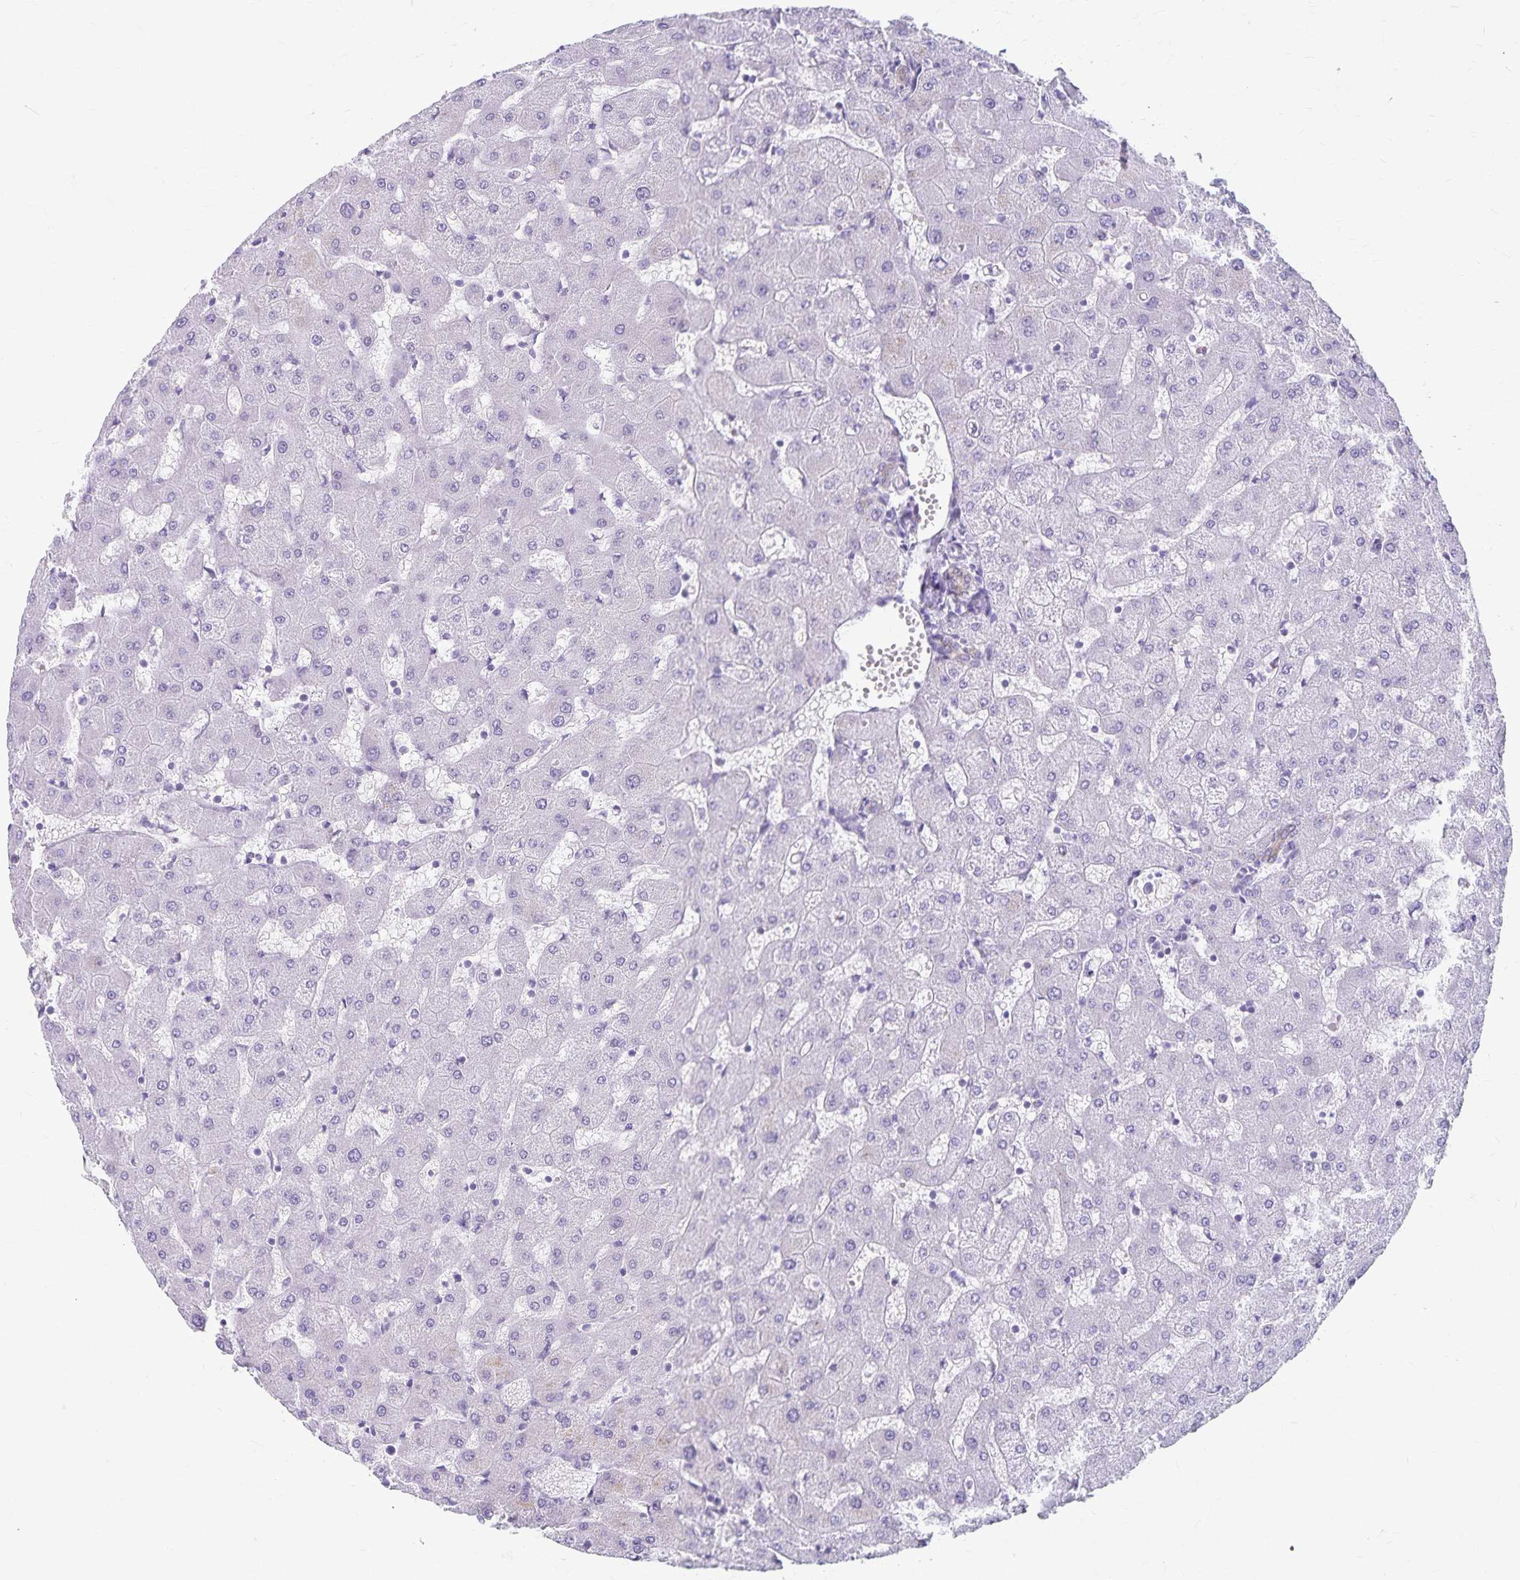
{"staining": {"intensity": "moderate", "quantity": ">75%", "location": "cytoplasmic/membranous"}, "tissue": "liver", "cell_type": "Cholangiocytes", "image_type": "normal", "snomed": [{"axis": "morphology", "description": "Normal tissue, NOS"}, {"axis": "topography", "description": "Liver"}], "caption": "This photomicrograph demonstrates unremarkable liver stained with IHC to label a protein in brown. The cytoplasmic/membranous of cholangiocytes show moderate positivity for the protein. Nuclei are counter-stained blue.", "gene": "GPBAR1", "patient": {"sex": "female", "age": 63}}